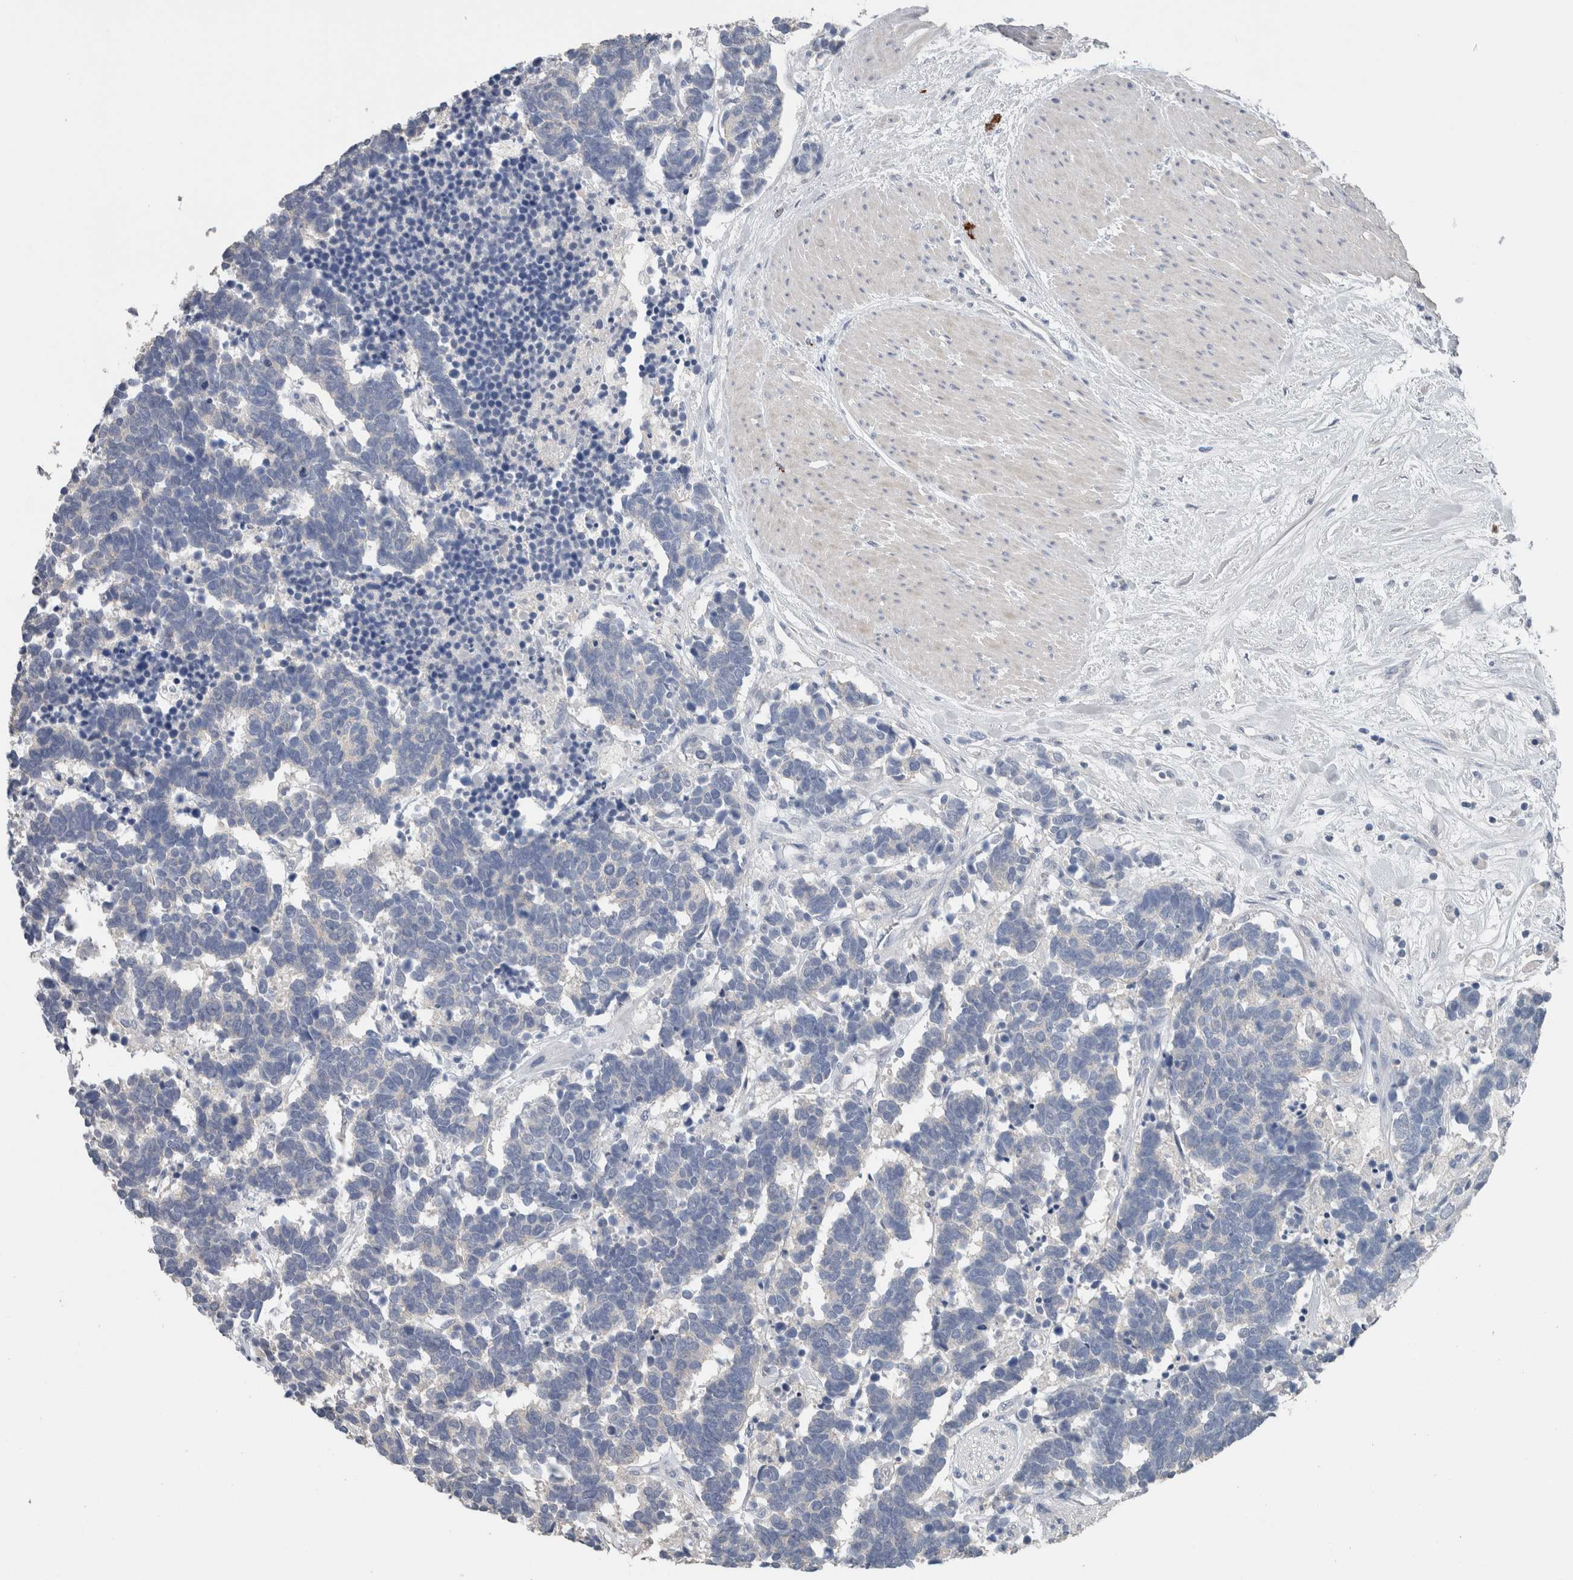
{"staining": {"intensity": "negative", "quantity": "none", "location": "none"}, "tissue": "carcinoid", "cell_type": "Tumor cells", "image_type": "cancer", "snomed": [{"axis": "morphology", "description": "Carcinoma, NOS"}, {"axis": "morphology", "description": "Carcinoid, malignant, NOS"}, {"axis": "topography", "description": "Urinary bladder"}], "caption": "There is no significant staining in tumor cells of carcinoid. (Stains: DAB IHC with hematoxylin counter stain, Microscopy: brightfield microscopy at high magnification).", "gene": "CRNN", "patient": {"sex": "male", "age": 57}}